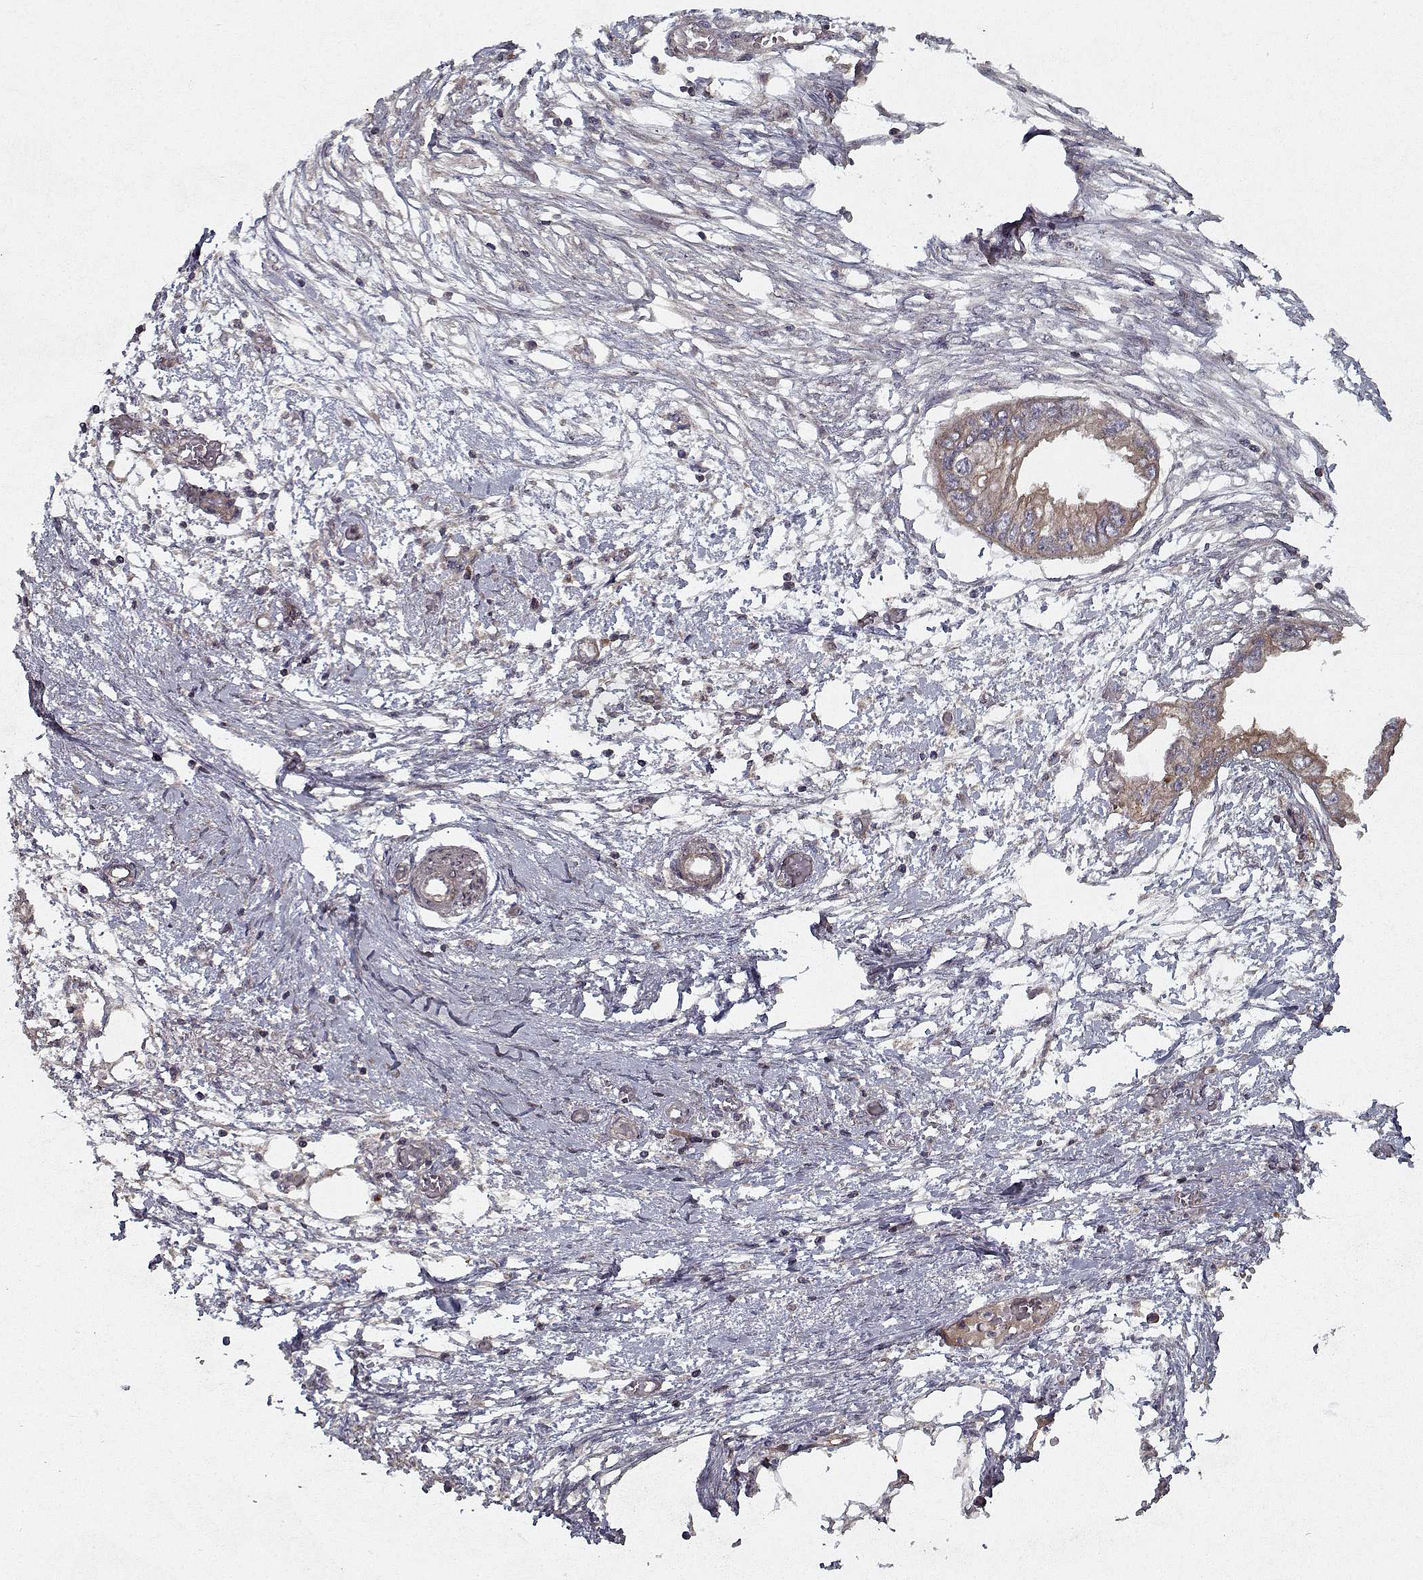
{"staining": {"intensity": "weak", "quantity": ">75%", "location": "cytoplasmic/membranous"}, "tissue": "endometrial cancer", "cell_type": "Tumor cells", "image_type": "cancer", "snomed": [{"axis": "morphology", "description": "Adenocarcinoma, NOS"}, {"axis": "morphology", "description": "Adenocarcinoma, metastatic, NOS"}, {"axis": "topography", "description": "Adipose tissue"}, {"axis": "topography", "description": "Endometrium"}], "caption": "This is a micrograph of immunohistochemistry staining of adenocarcinoma (endometrial), which shows weak expression in the cytoplasmic/membranous of tumor cells.", "gene": "PPP1R12A", "patient": {"sex": "female", "age": 67}}